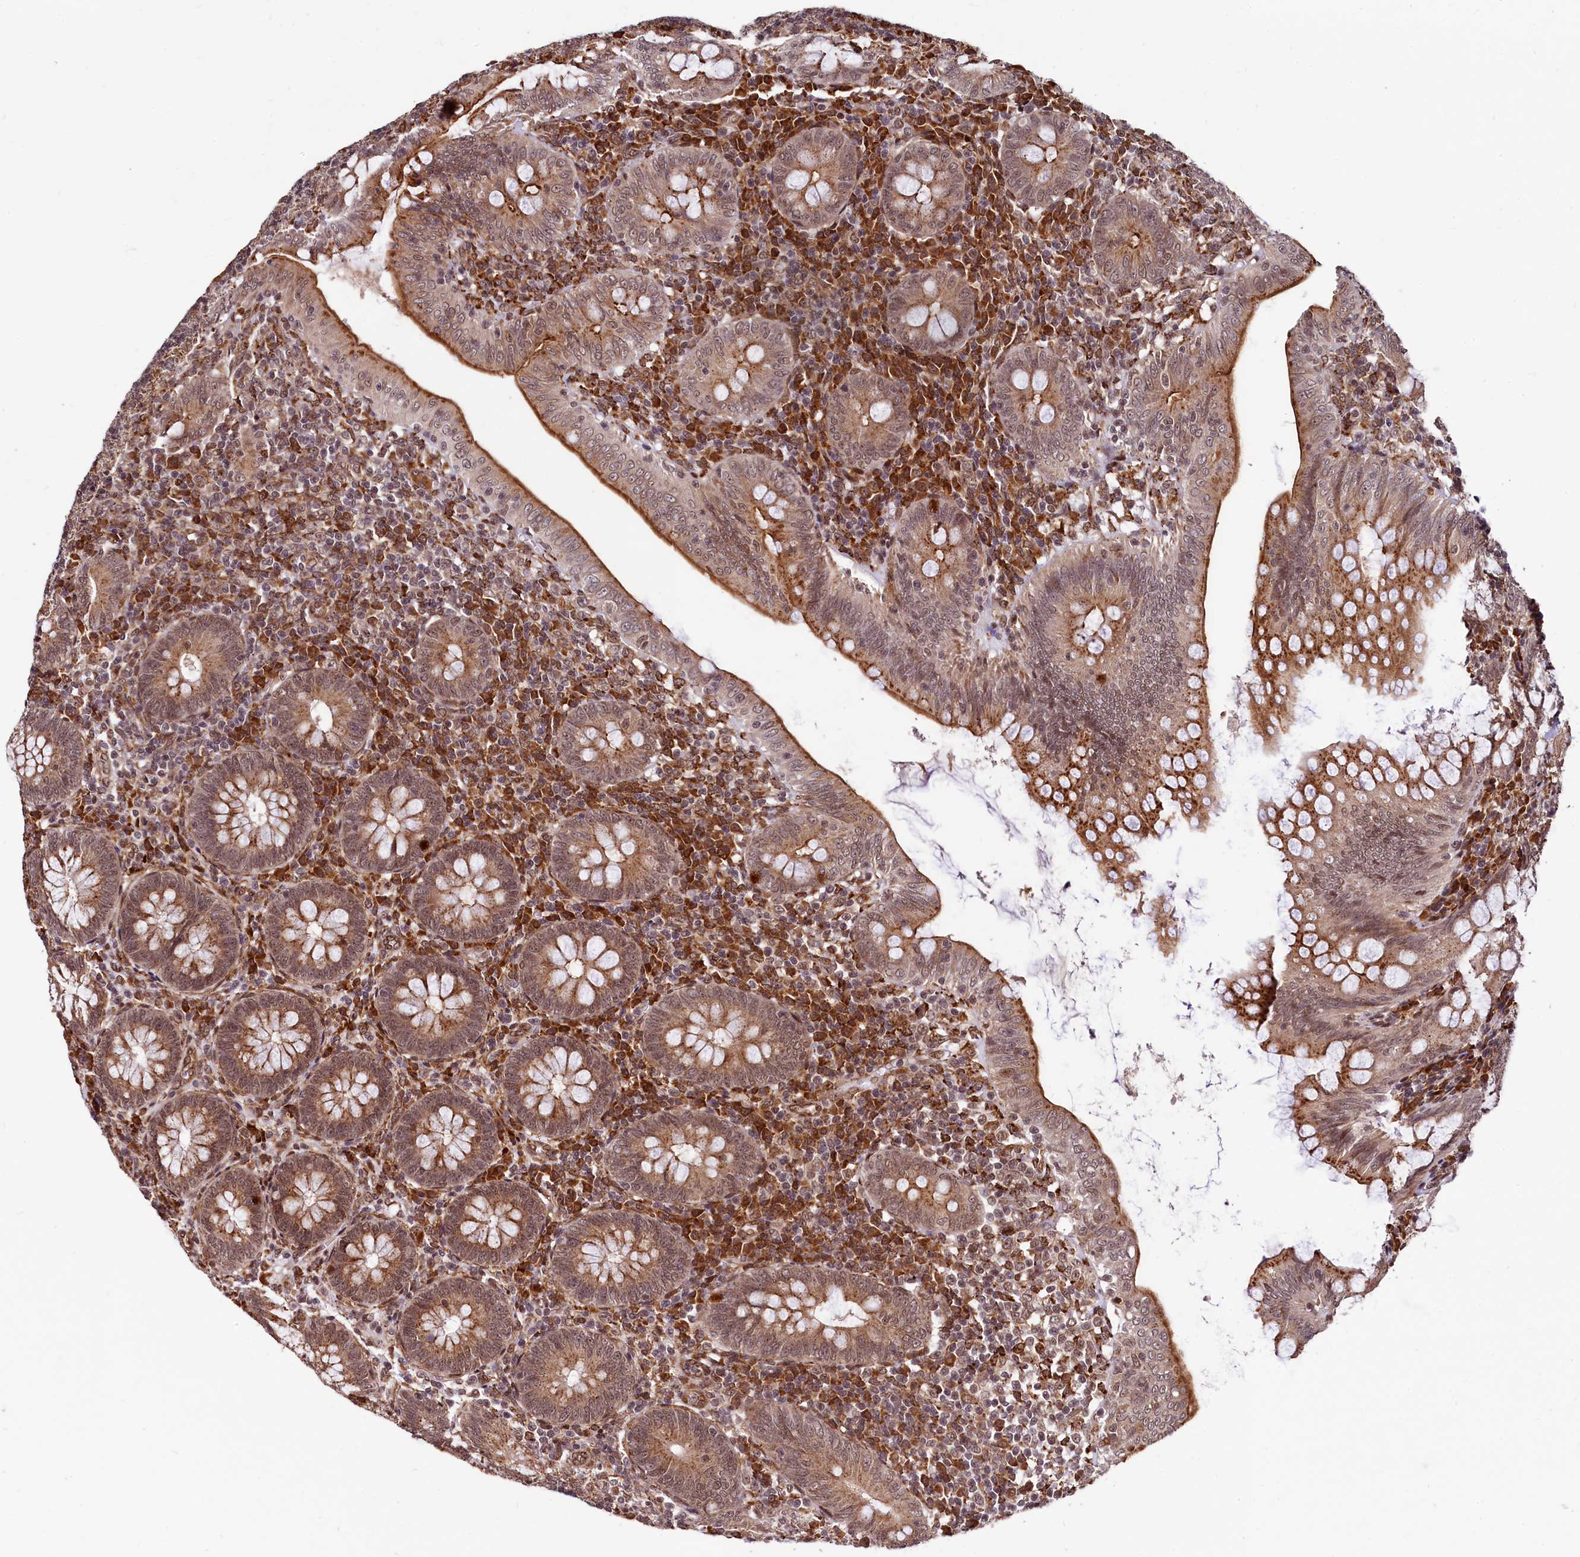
{"staining": {"intensity": "moderate", "quantity": ">75%", "location": "cytoplasmic/membranous,nuclear"}, "tissue": "appendix", "cell_type": "Glandular cells", "image_type": "normal", "snomed": [{"axis": "morphology", "description": "Normal tissue, NOS"}, {"axis": "topography", "description": "Appendix"}], "caption": "DAB immunohistochemical staining of benign appendix displays moderate cytoplasmic/membranous,nuclear protein positivity in approximately >75% of glandular cells.", "gene": "PDS5B", "patient": {"sex": "male", "age": 14}}